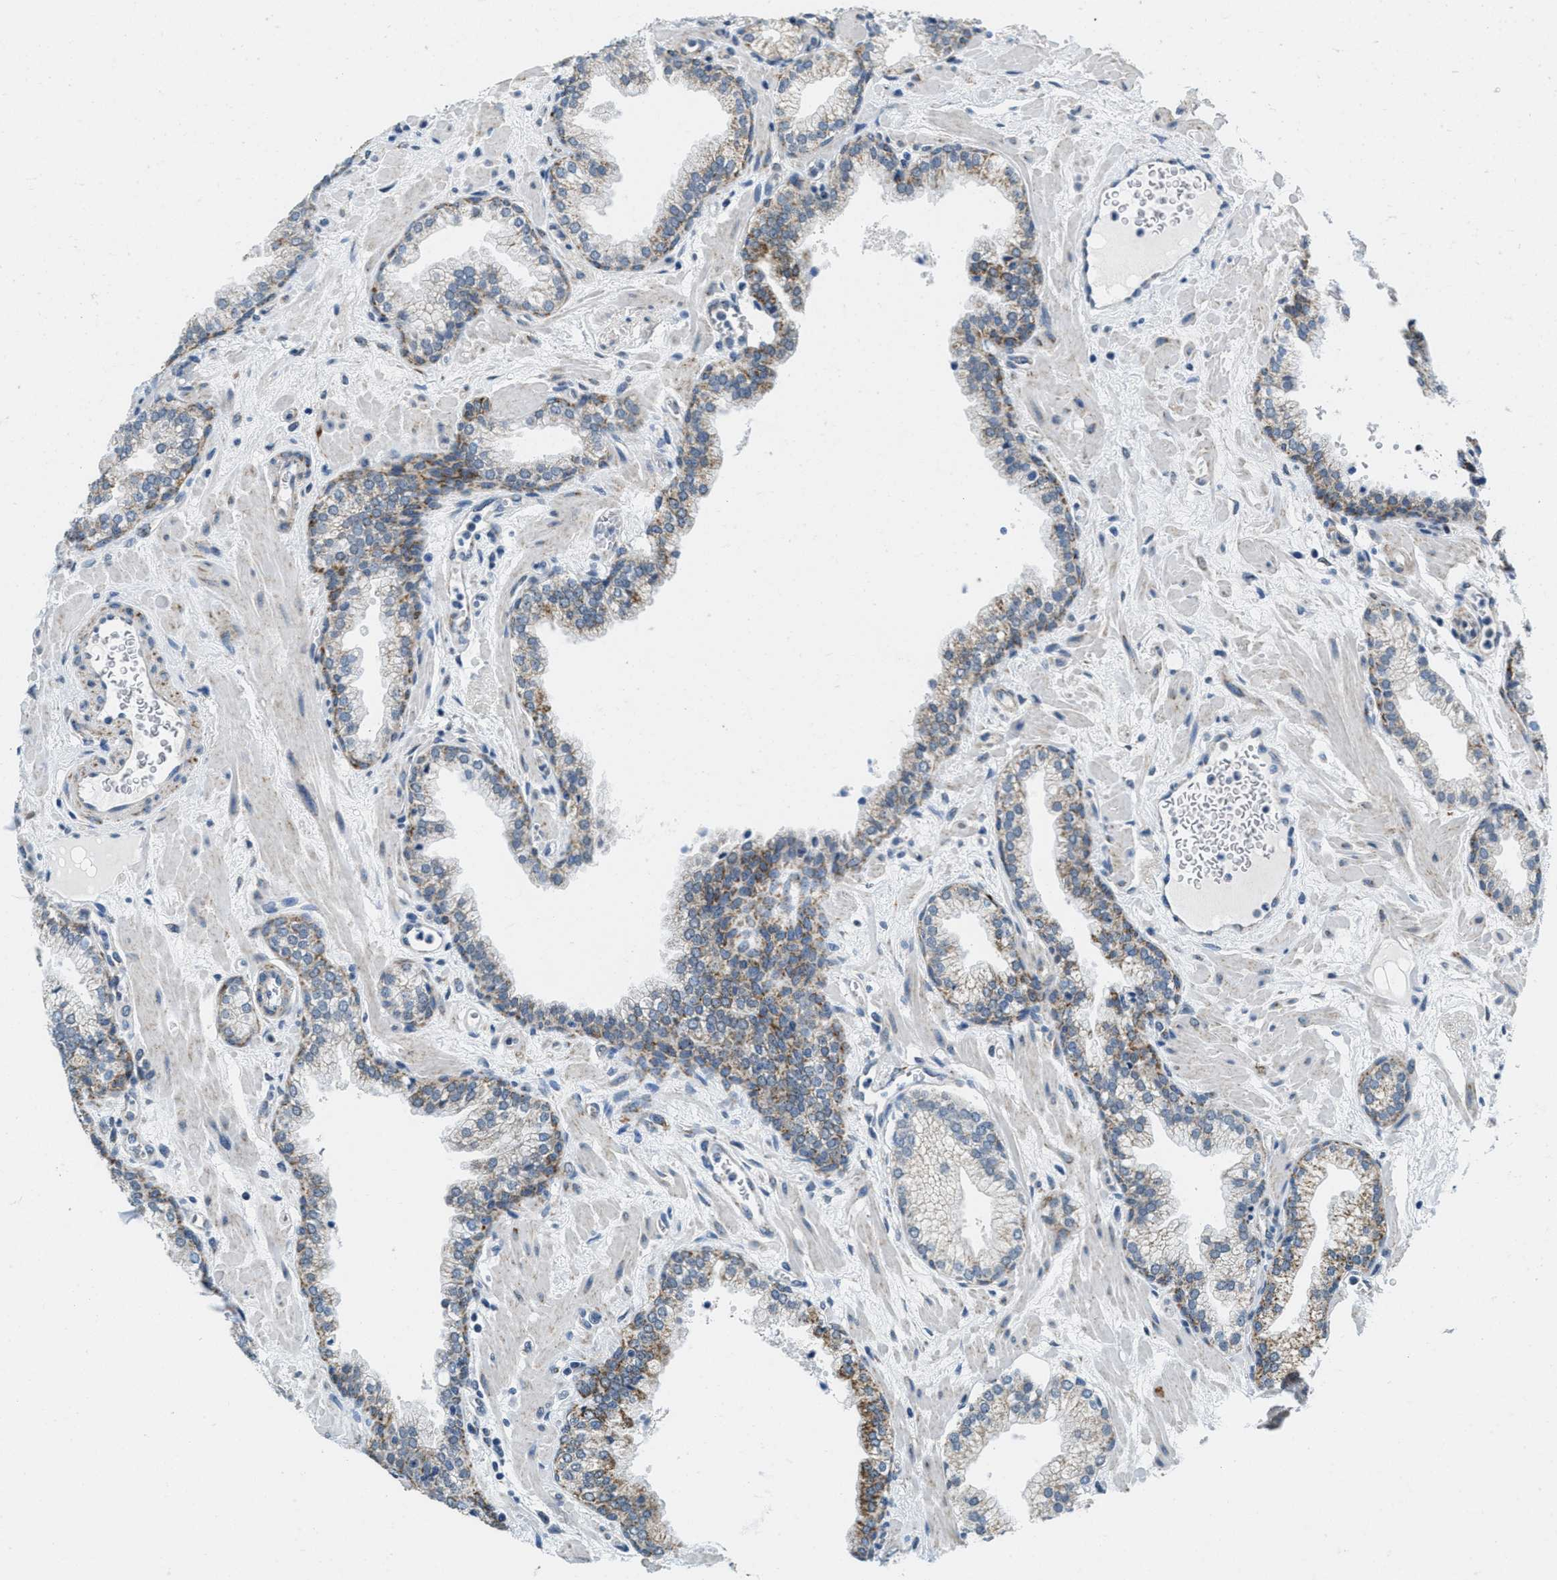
{"staining": {"intensity": "moderate", "quantity": "<25%", "location": "cytoplasmic/membranous"}, "tissue": "prostate", "cell_type": "Glandular cells", "image_type": "normal", "snomed": [{"axis": "morphology", "description": "Normal tissue, NOS"}, {"axis": "morphology", "description": "Urothelial carcinoma, Low grade"}, {"axis": "topography", "description": "Urinary bladder"}, {"axis": "topography", "description": "Prostate"}], "caption": "Prostate stained with a brown dye exhibits moderate cytoplasmic/membranous positive positivity in about <25% of glandular cells.", "gene": "TOMM70", "patient": {"sex": "male", "age": 60}}